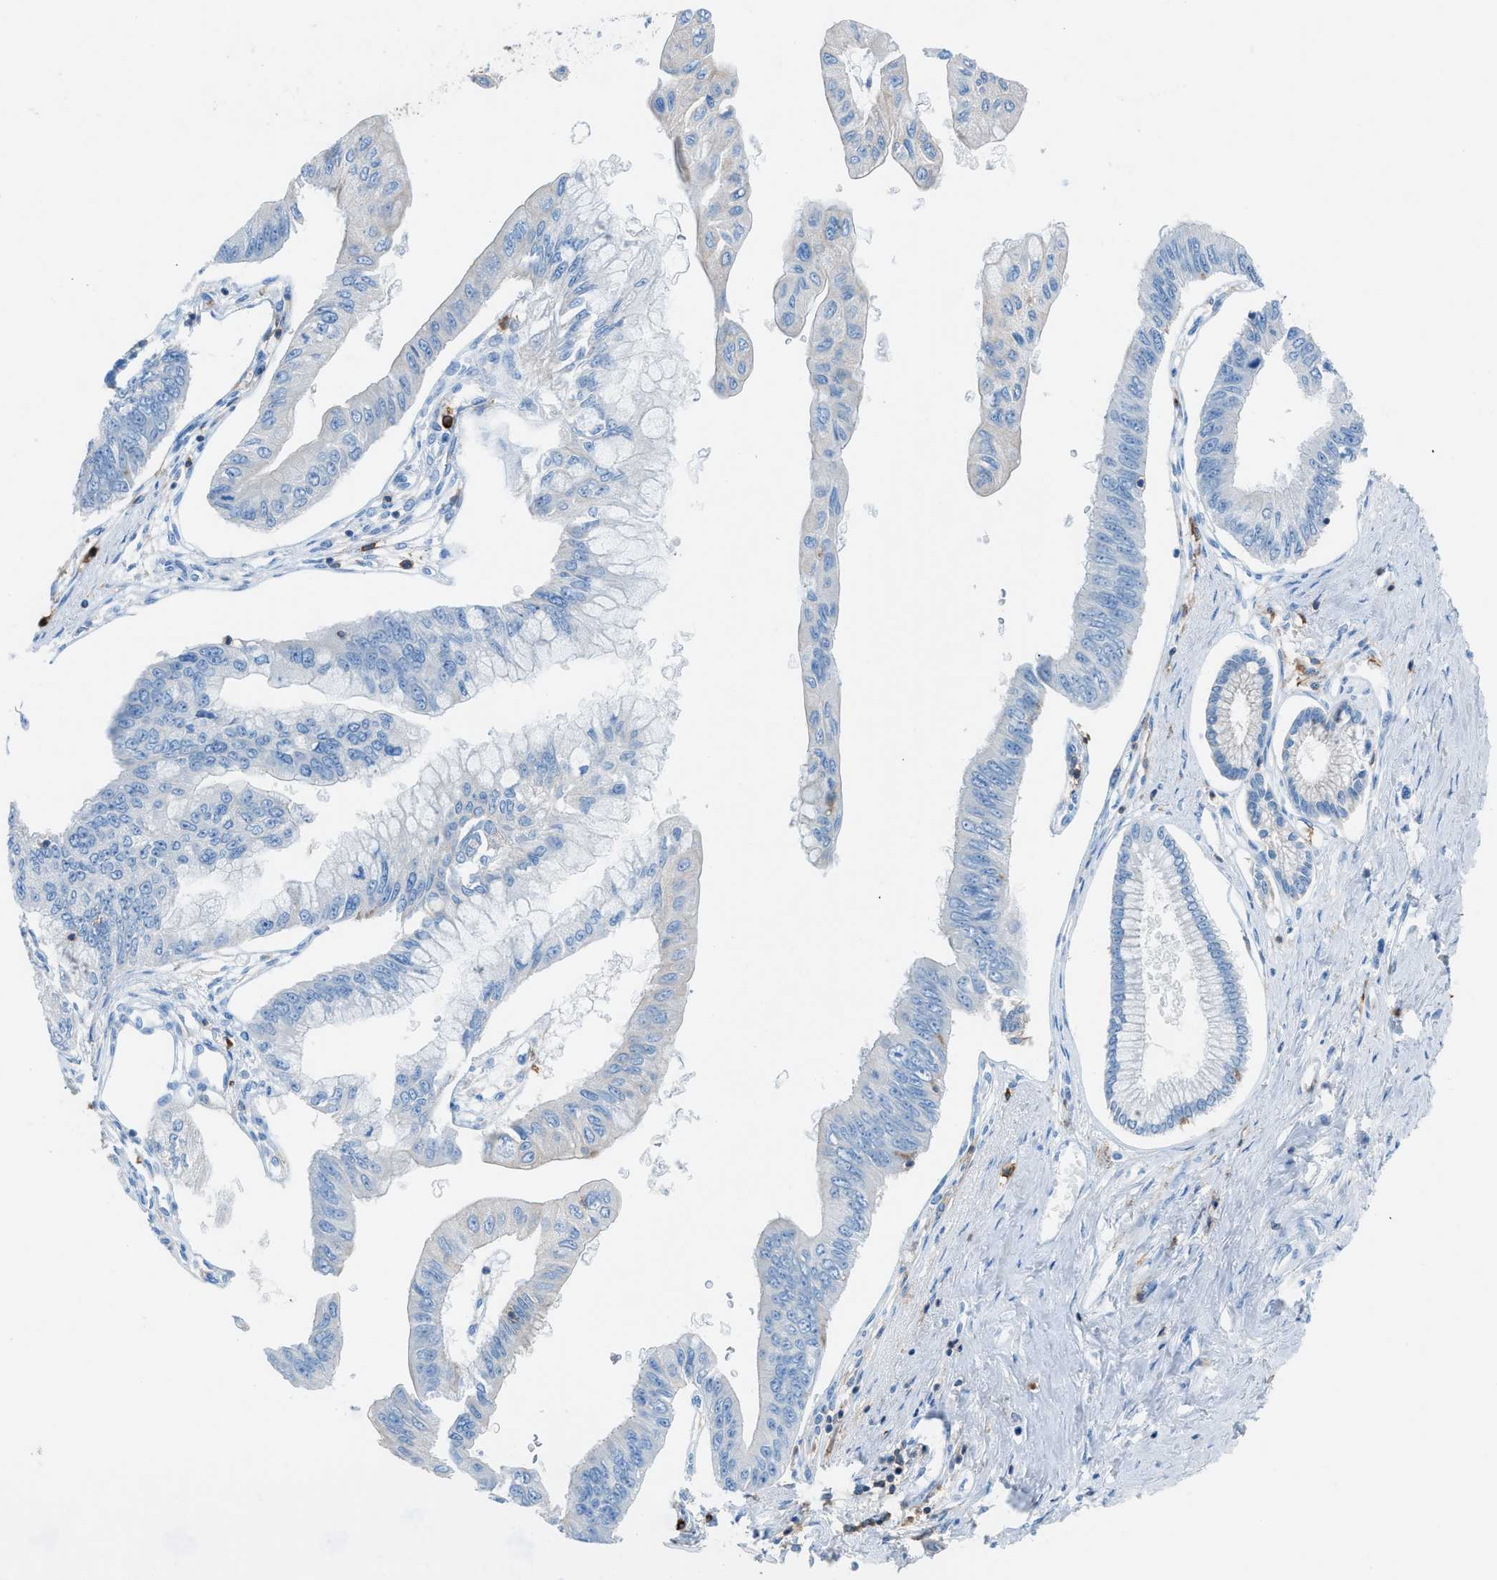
{"staining": {"intensity": "negative", "quantity": "none", "location": "none"}, "tissue": "pancreatic cancer", "cell_type": "Tumor cells", "image_type": "cancer", "snomed": [{"axis": "morphology", "description": "Adenocarcinoma, NOS"}, {"axis": "topography", "description": "Pancreas"}], "caption": "This is an IHC histopathology image of human adenocarcinoma (pancreatic). There is no staining in tumor cells.", "gene": "ITGB2", "patient": {"sex": "female", "age": 77}}